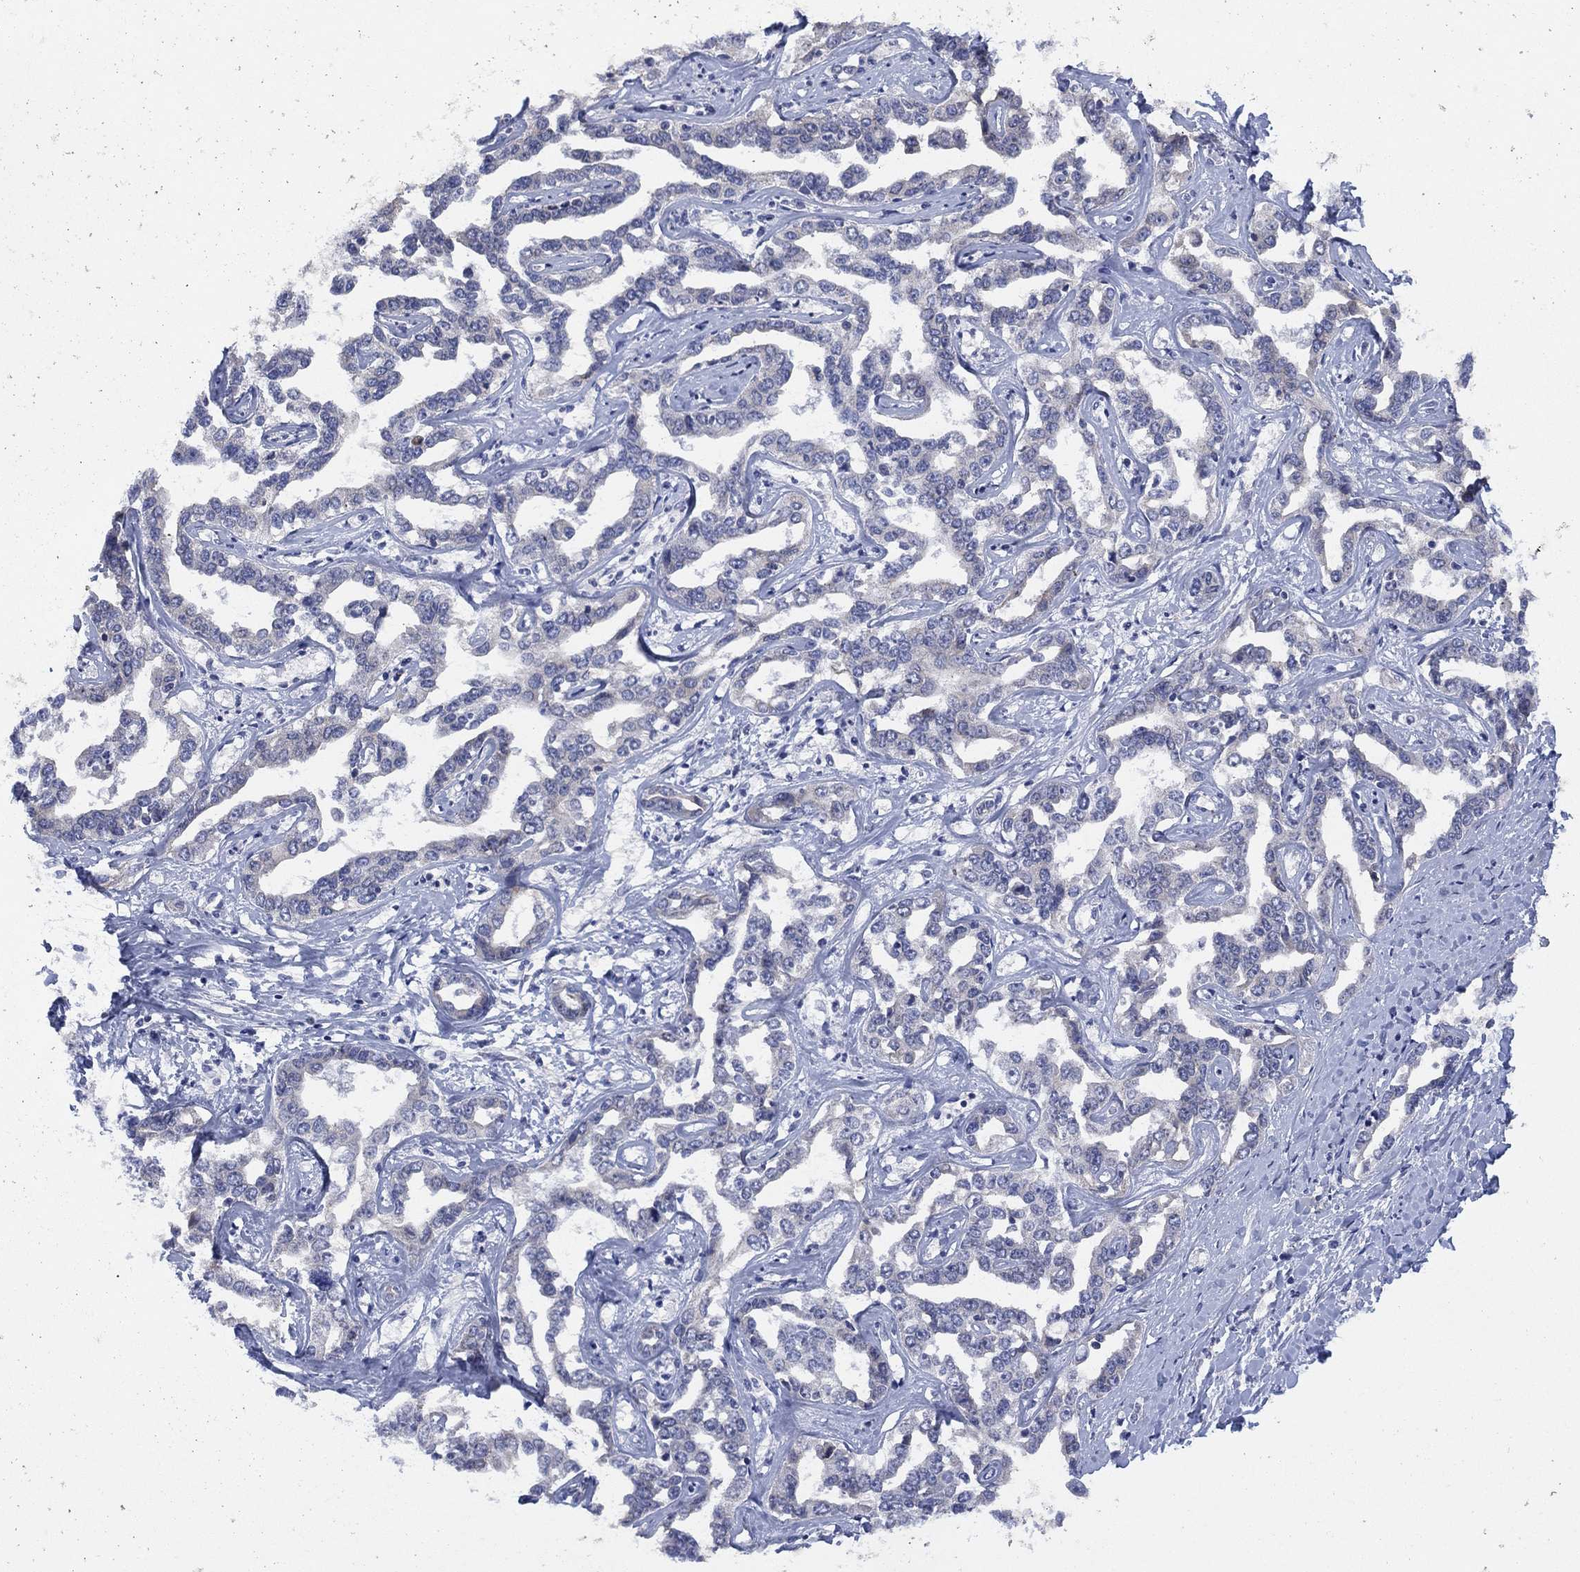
{"staining": {"intensity": "negative", "quantity": "none", "location": "none"}, "tissue": "liver cancer", "cell_type": "Tumor cells", "image_type": "cancer", "snomed": [{"axis": "morphology", "description": "Cholangiocarcinoma"}, {"axis": "topography", "description": "Liver"}], "caption": "An IHC histopathology image of liver cancer (cholangiocarcinoma) is shown. There is no staining in tumor cells of liver cancer (cholangiocarcinoma).", "gene": "CHRNA3", "patient": {"sex": "male", "age": 59}}